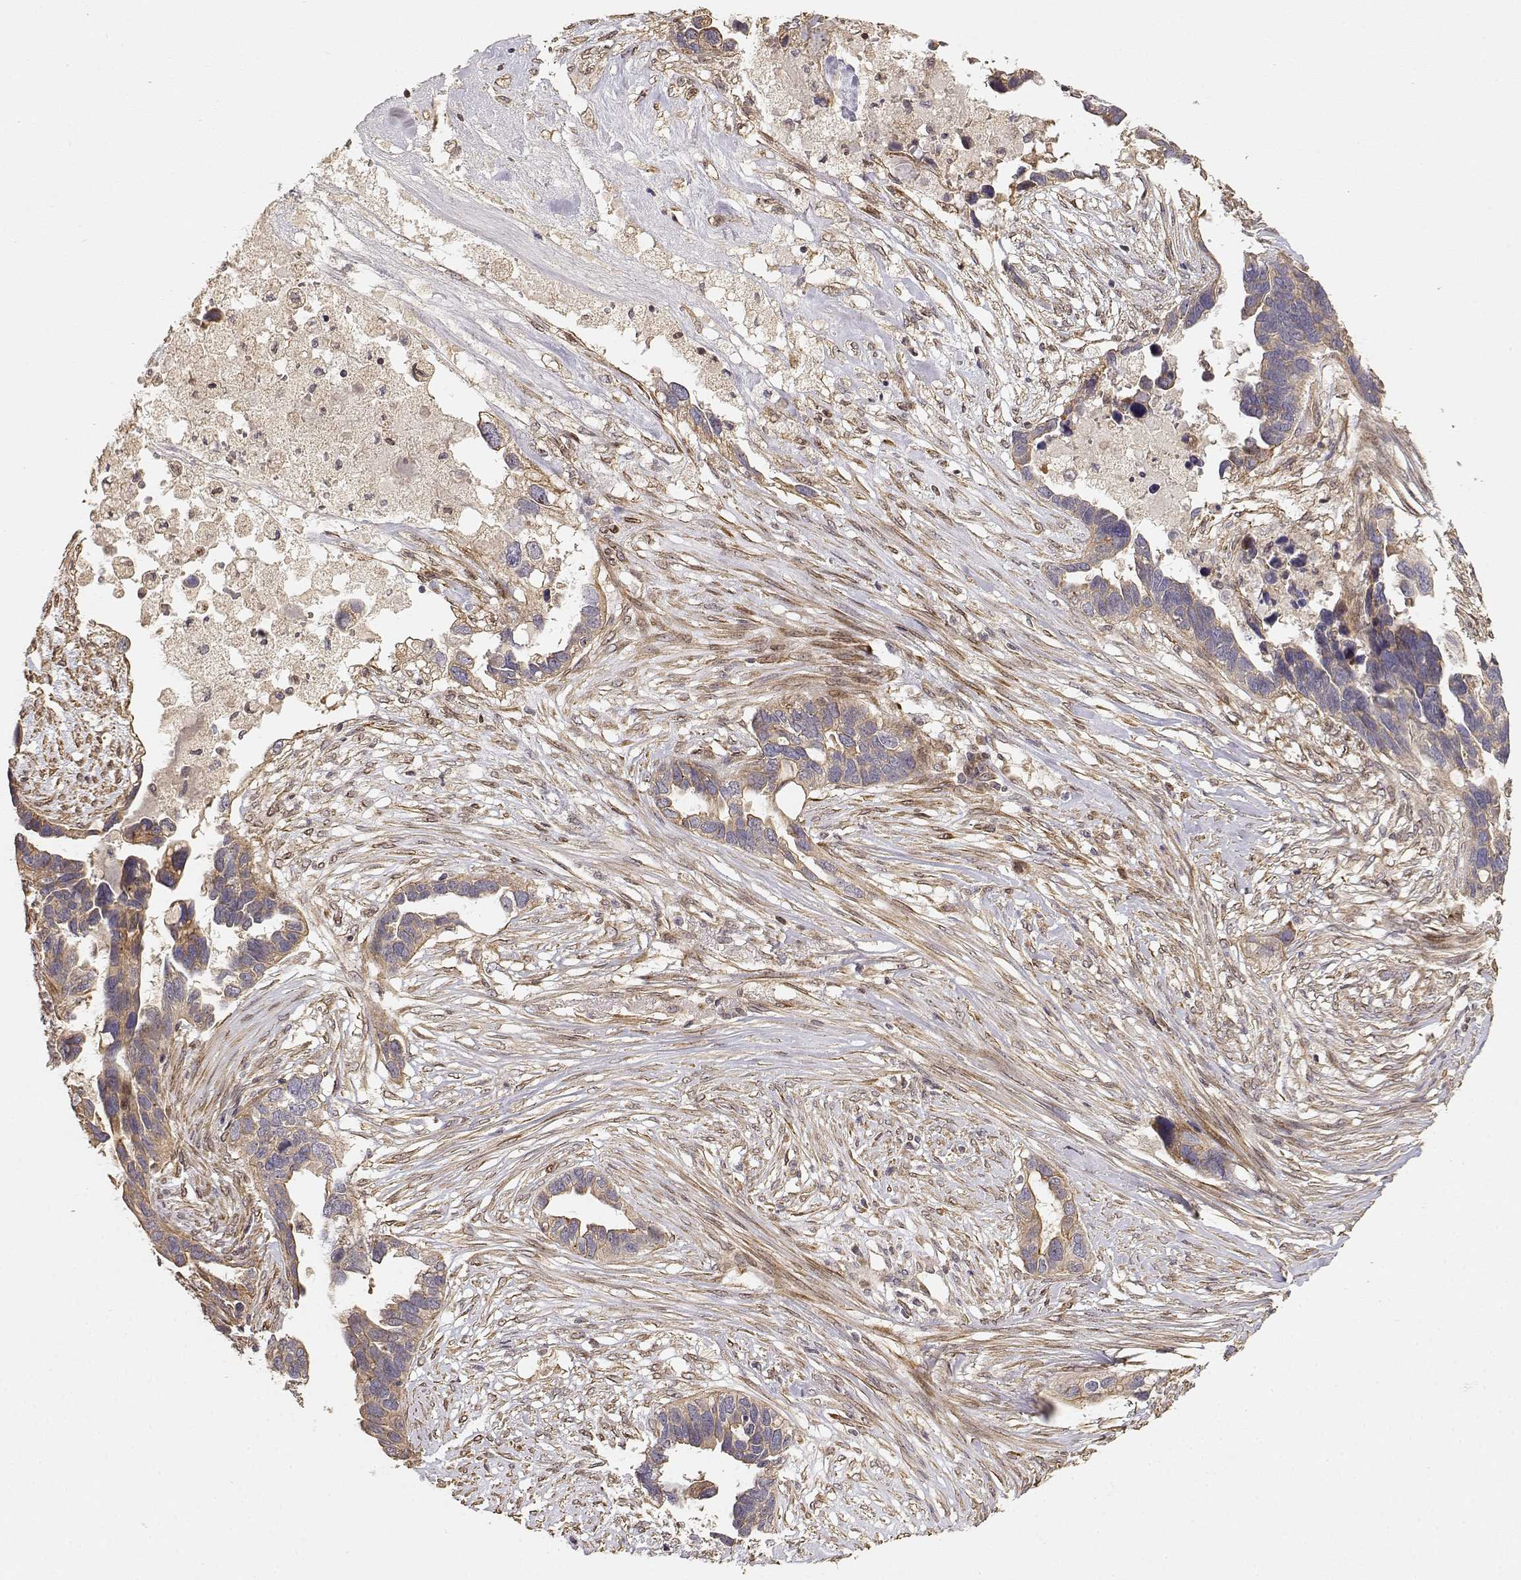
{"staining": {"intensity": "weak", "quantity": ">75%", "location": "cytoplasmic/membranous"}, "tissue": "ovarian cancer", "cell_type": "Tumor cells", "image_type": "cancer", "snomed": [{"axis": "morphology", "description": "Cystadenocarcinoma, serous, NOS"}, {"axis": "topography", "description": "Ovary"}], "caption": "Immunohistochemical staining of human ovarian cancer (serous cystadenocarcinoma) shows weak cytoplasmic/membranous protein positivity in about >75% of tumor cells.", "gene": "PICK1", "patient": {"sex": "female", "age": 54}}